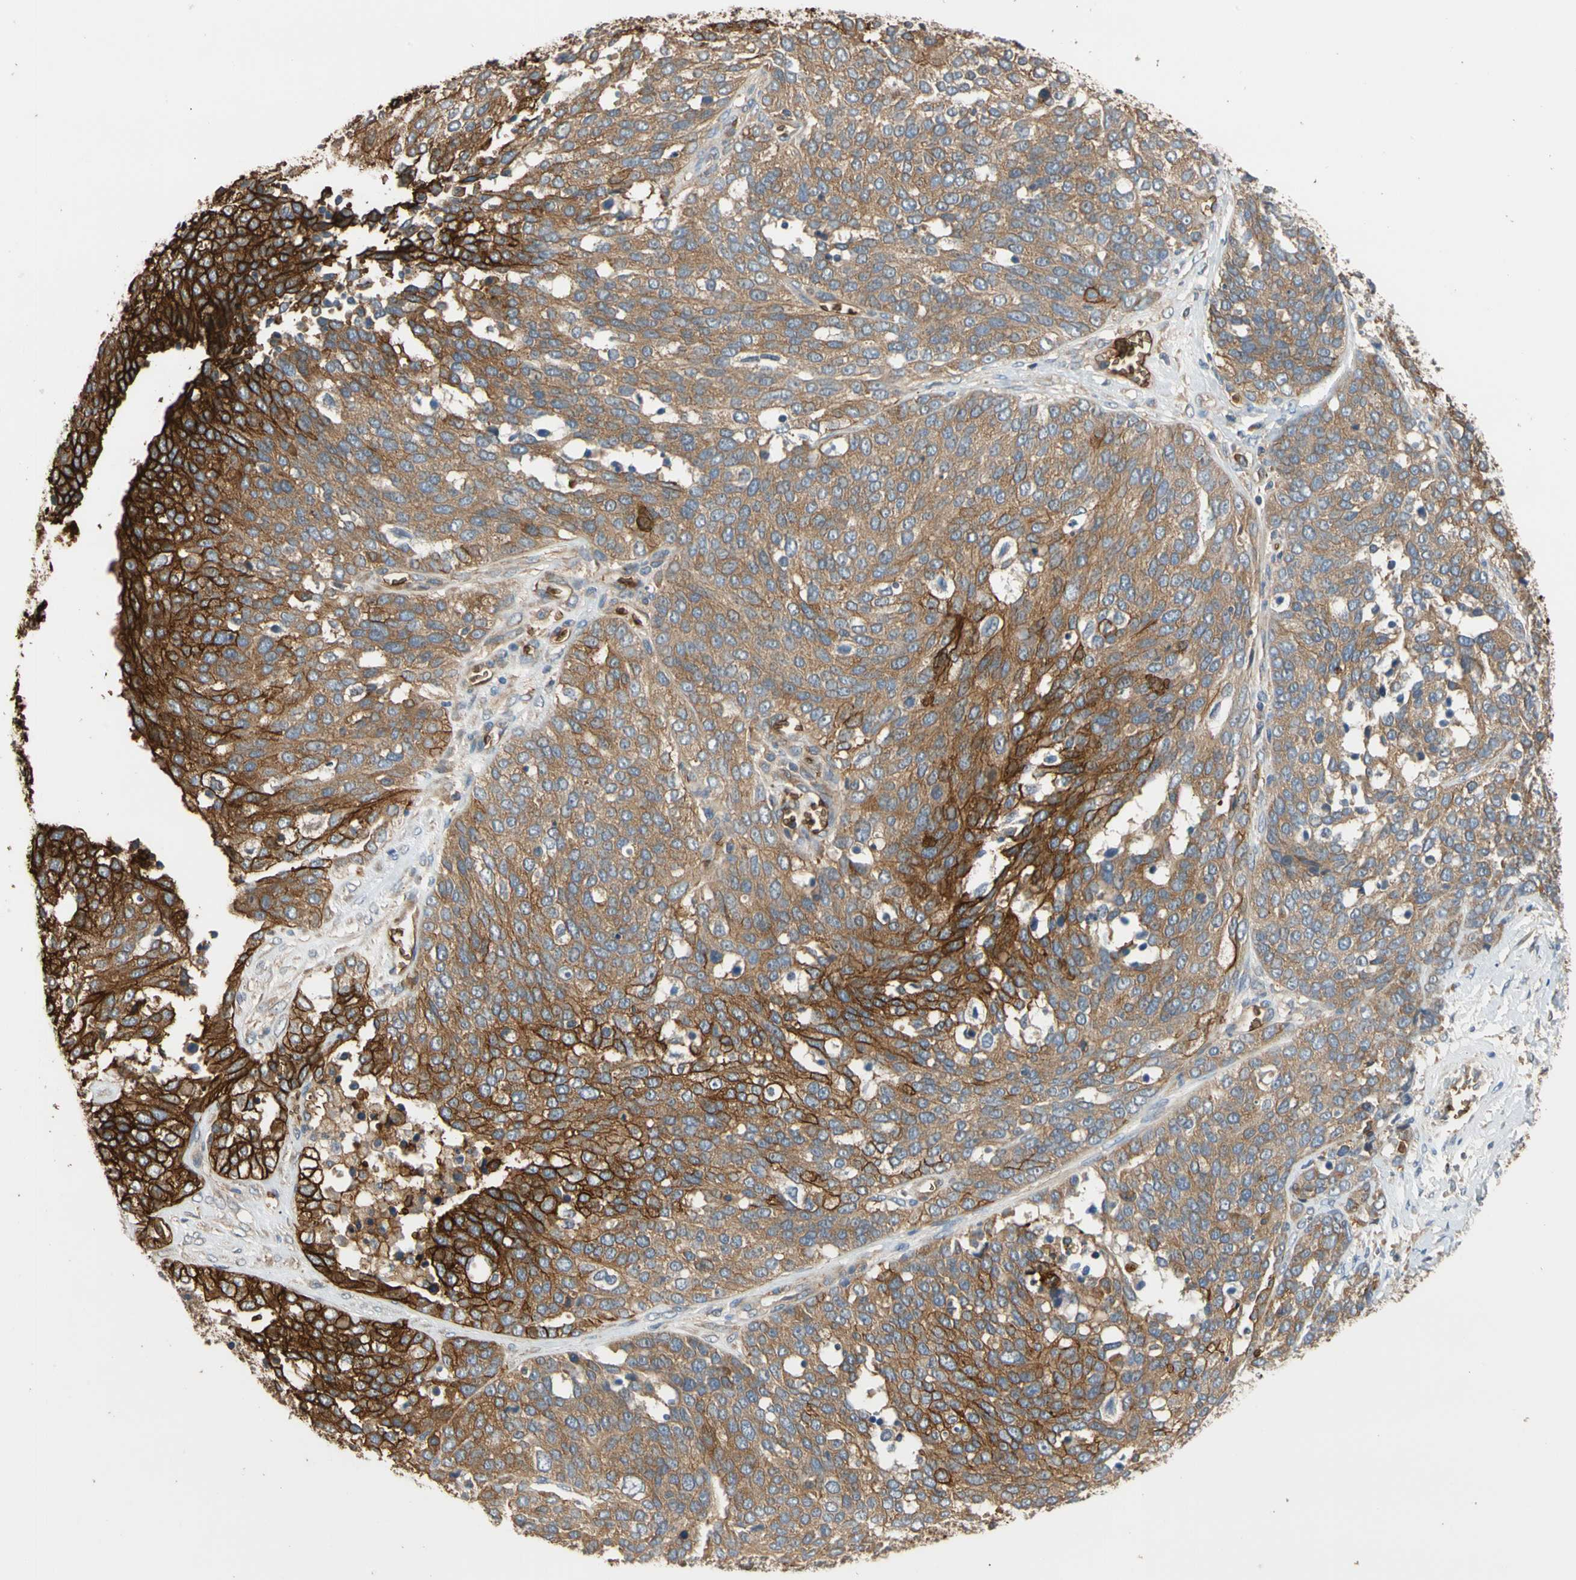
{"staining": {"intensity": "strong", "quantity": ">75%", "location": "cytoplasmic/membranous"}, "tissue": "ovarian cancer", "cell_type": "Tumor cells", "image_type": "cancer", "snomed": [{"axis": "morphology", "description": "Cystadenocarcinoma, serous, NOS"}, {"axis": "topography", "description": "Ovary"}], "caption": "Serous cystadenocarcinoma (ovarian) stained with DAB (3,3'-diaminobenzidine) IHC demonstrates high levels of strong cytoplasmic/membranous positivity in about >75% of tumor cells.", "gene": "RIOK2", "patient": {"sex": "female", "age": 44}}